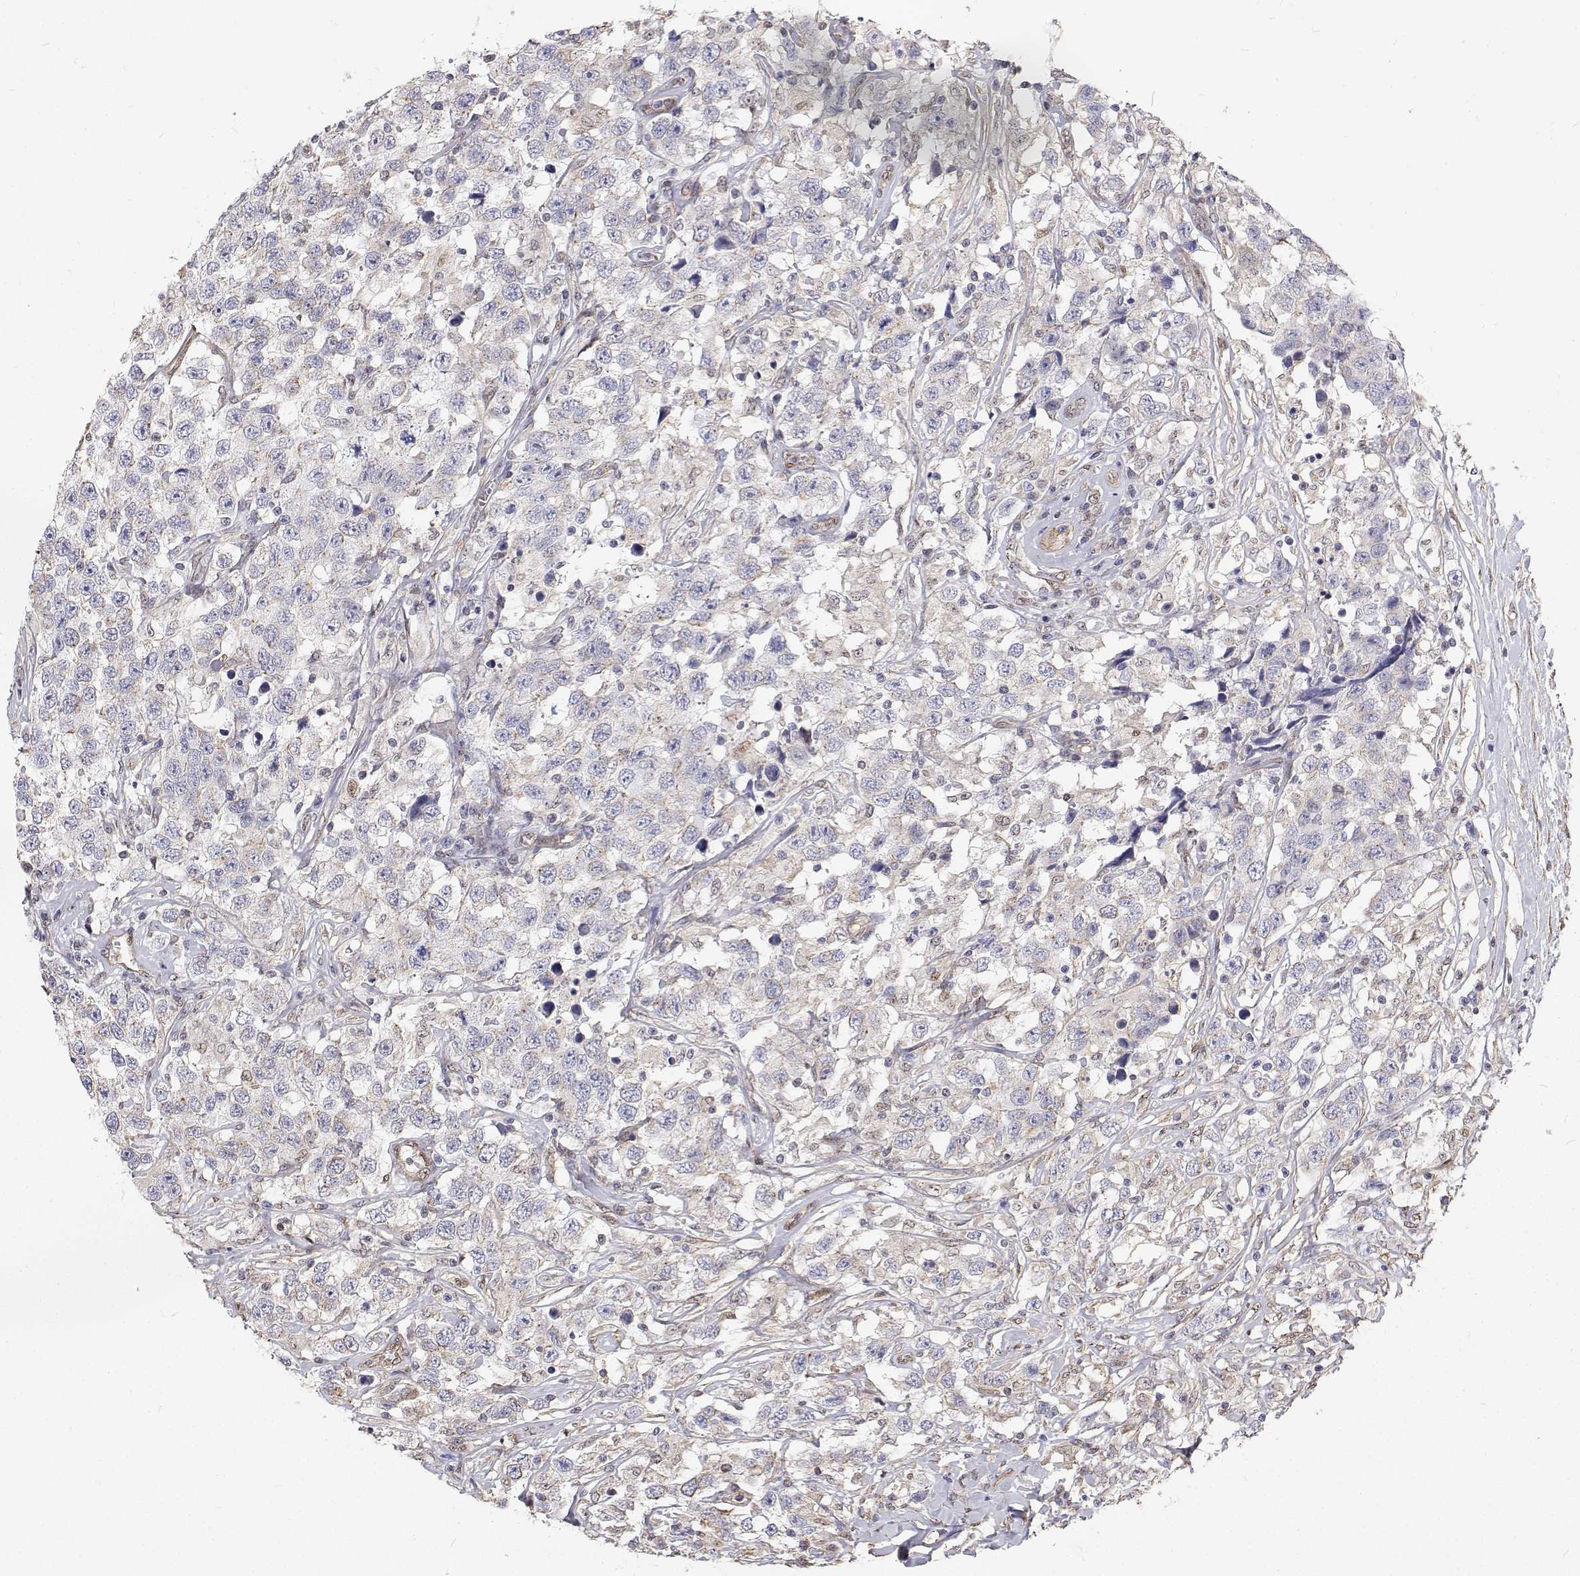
{"staining": {"intensity": "negative", "quantity": "none", "location": "none"}, "tissue": "testis cancer", "cell_type": "Tumor cells", "image_type": "cancer", "snomed": [{"axis": "morphology", "description": "Seminoma, NOS"}, {"axis": "topography", "description": "Testis"}], "caption": "Tumor cells show no significant positivity in testis cancer (seminoma).", "gene": "GSDMA", "patient": {"sex": "male", "age": 41}}